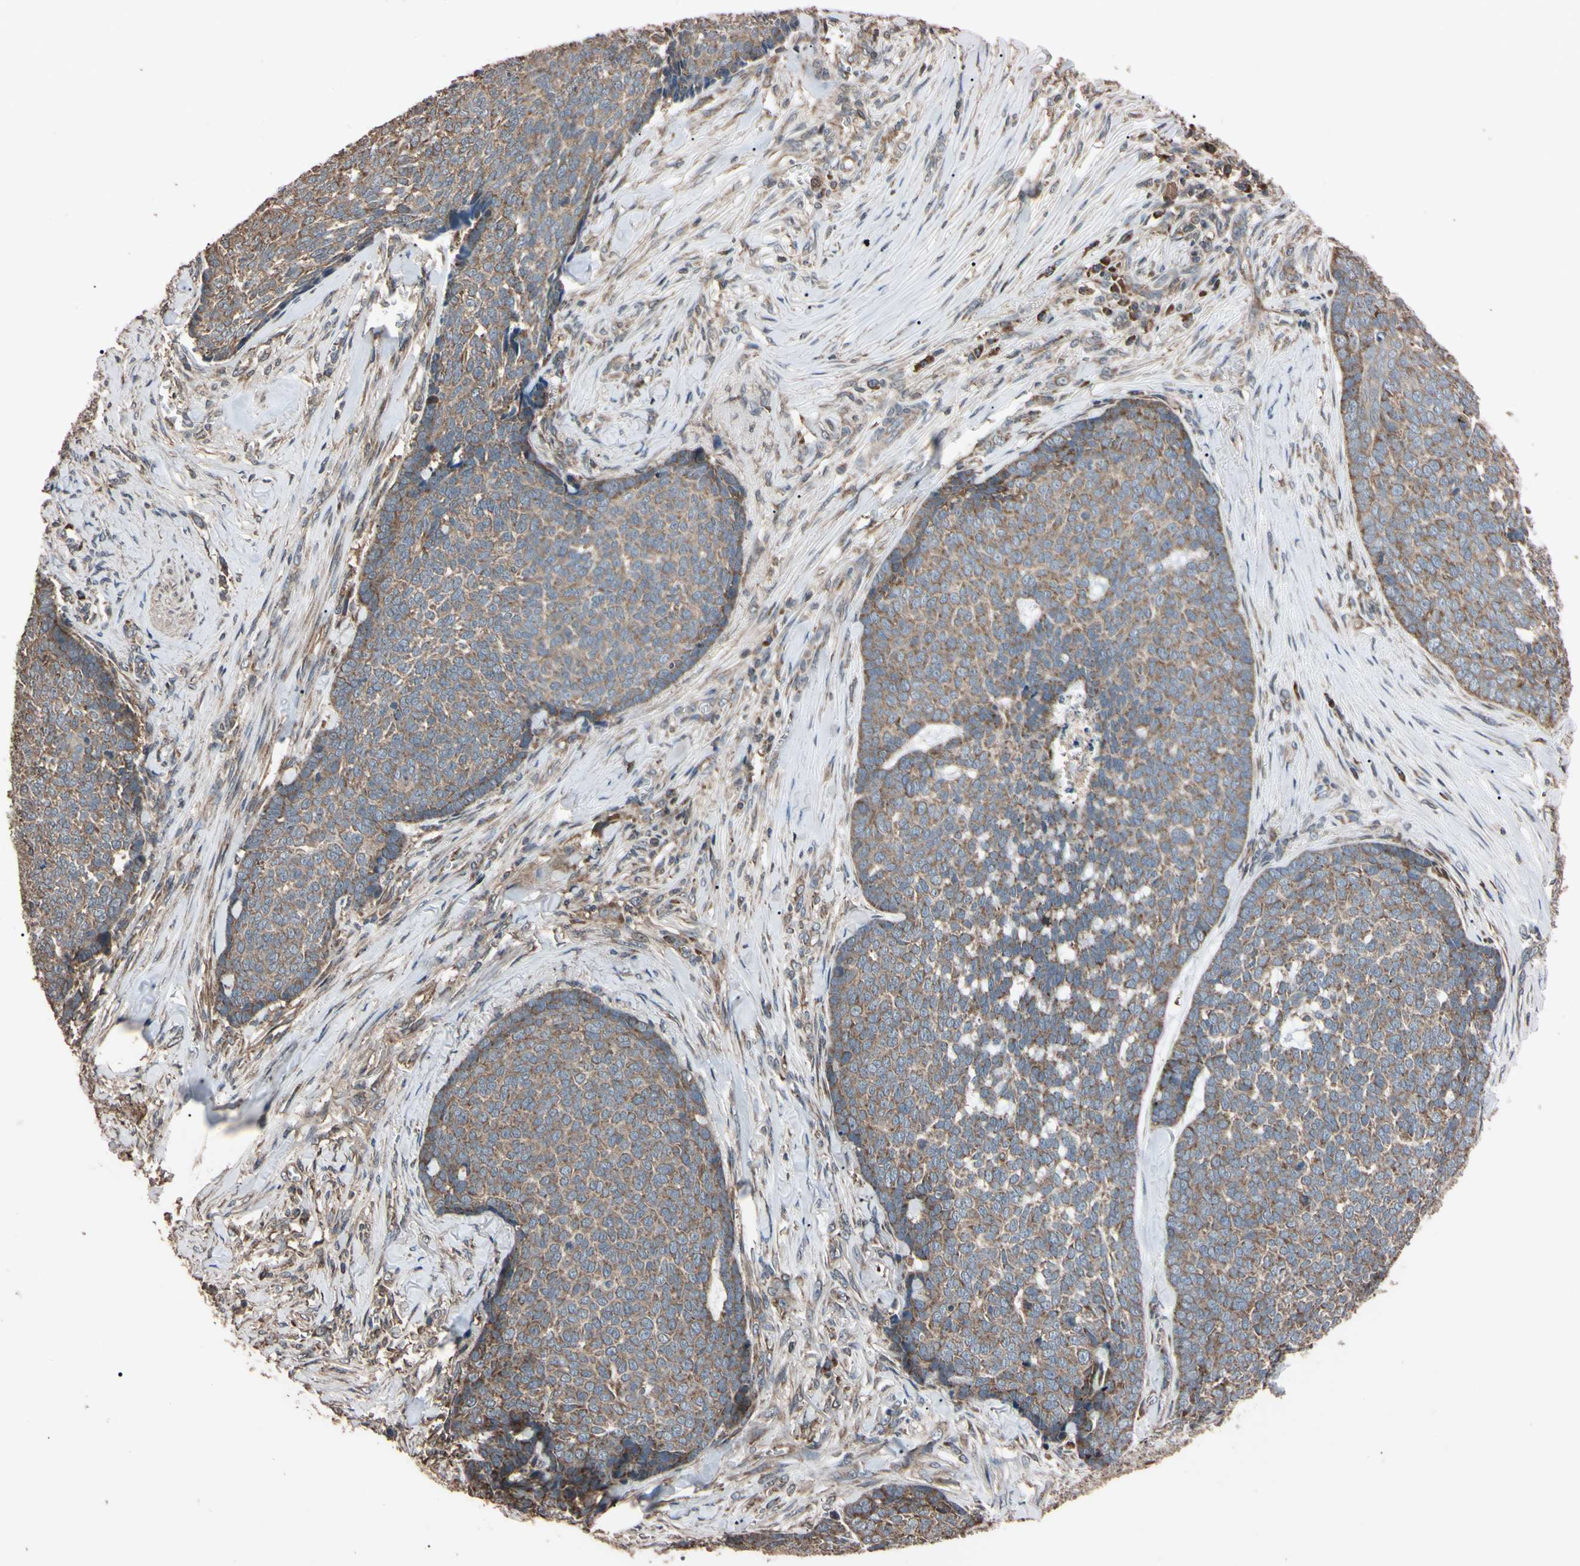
{"staining": {"intensity": "weak", "quantity": ">75%", "location": "cytoplasmic/membranous"}, "tissue": "skin cancer", "cell_type": "Tumor cells", "image_type": "cancer", "snomed": [{"axis": "morphology", "description": "Basal cell carcinoma"}, {"axis": "topography", "description": "Skin"}], "caption": "A micrograph showing weak cytoplasmic/membranous expression in about >75% of tumor cells in skin cancer, as visualized by brown immunohistochemical staining.", "gene": "TNFRSF1A", "patient": {"sex": "male", "age": 84}}